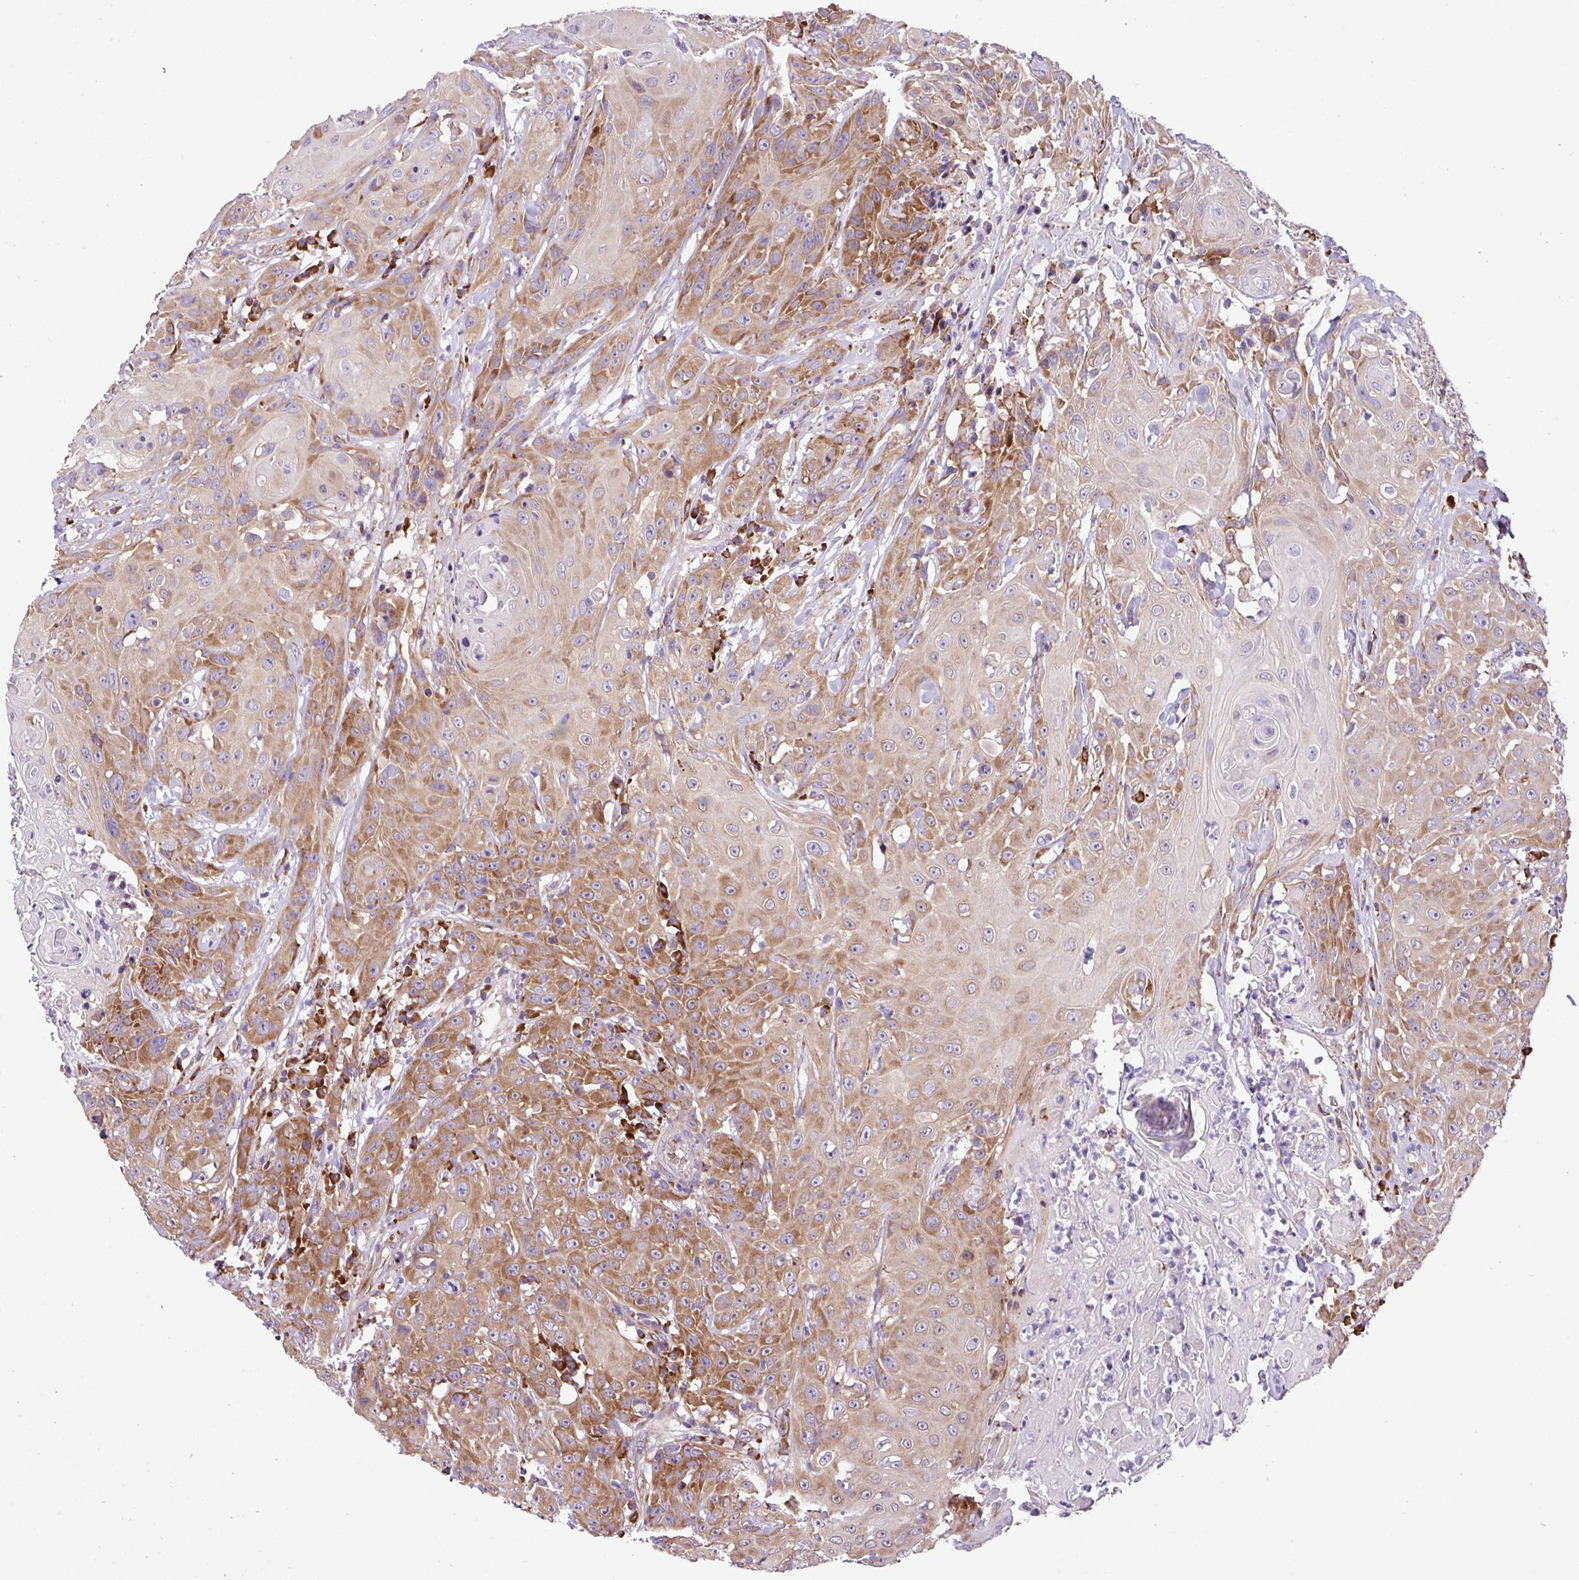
{"staining": {"intensity": "moderate", "quantity": "25%-75%", "location": "cytoplasmic/membranous"}, "tissue": "head and neck cancer", "cell_type": "Tumor cells", "image_type": "cancer", "snomed": [{"axis": "morphology", "description": "Squamous cell carcinoma, NOS"}, {"axis": "topography", "description": "Skin"}, {"axis": "topography", "description": "Head-Neck"}], "caption": "Immunohistochemistry of human squamous cell carcinoma (head and neck) reveals medium levels of moderate cytoplasmic/membranous positivity in about 25%-75% of tumor cells. The staining was performed using DAB (3,3'-diaminobenzidine), with brown indicating positive protein expression. Nuclei are stained blue with hematoxylin.", "gene": "RPL13", "patient": {"sex": "male", "age": 80}}